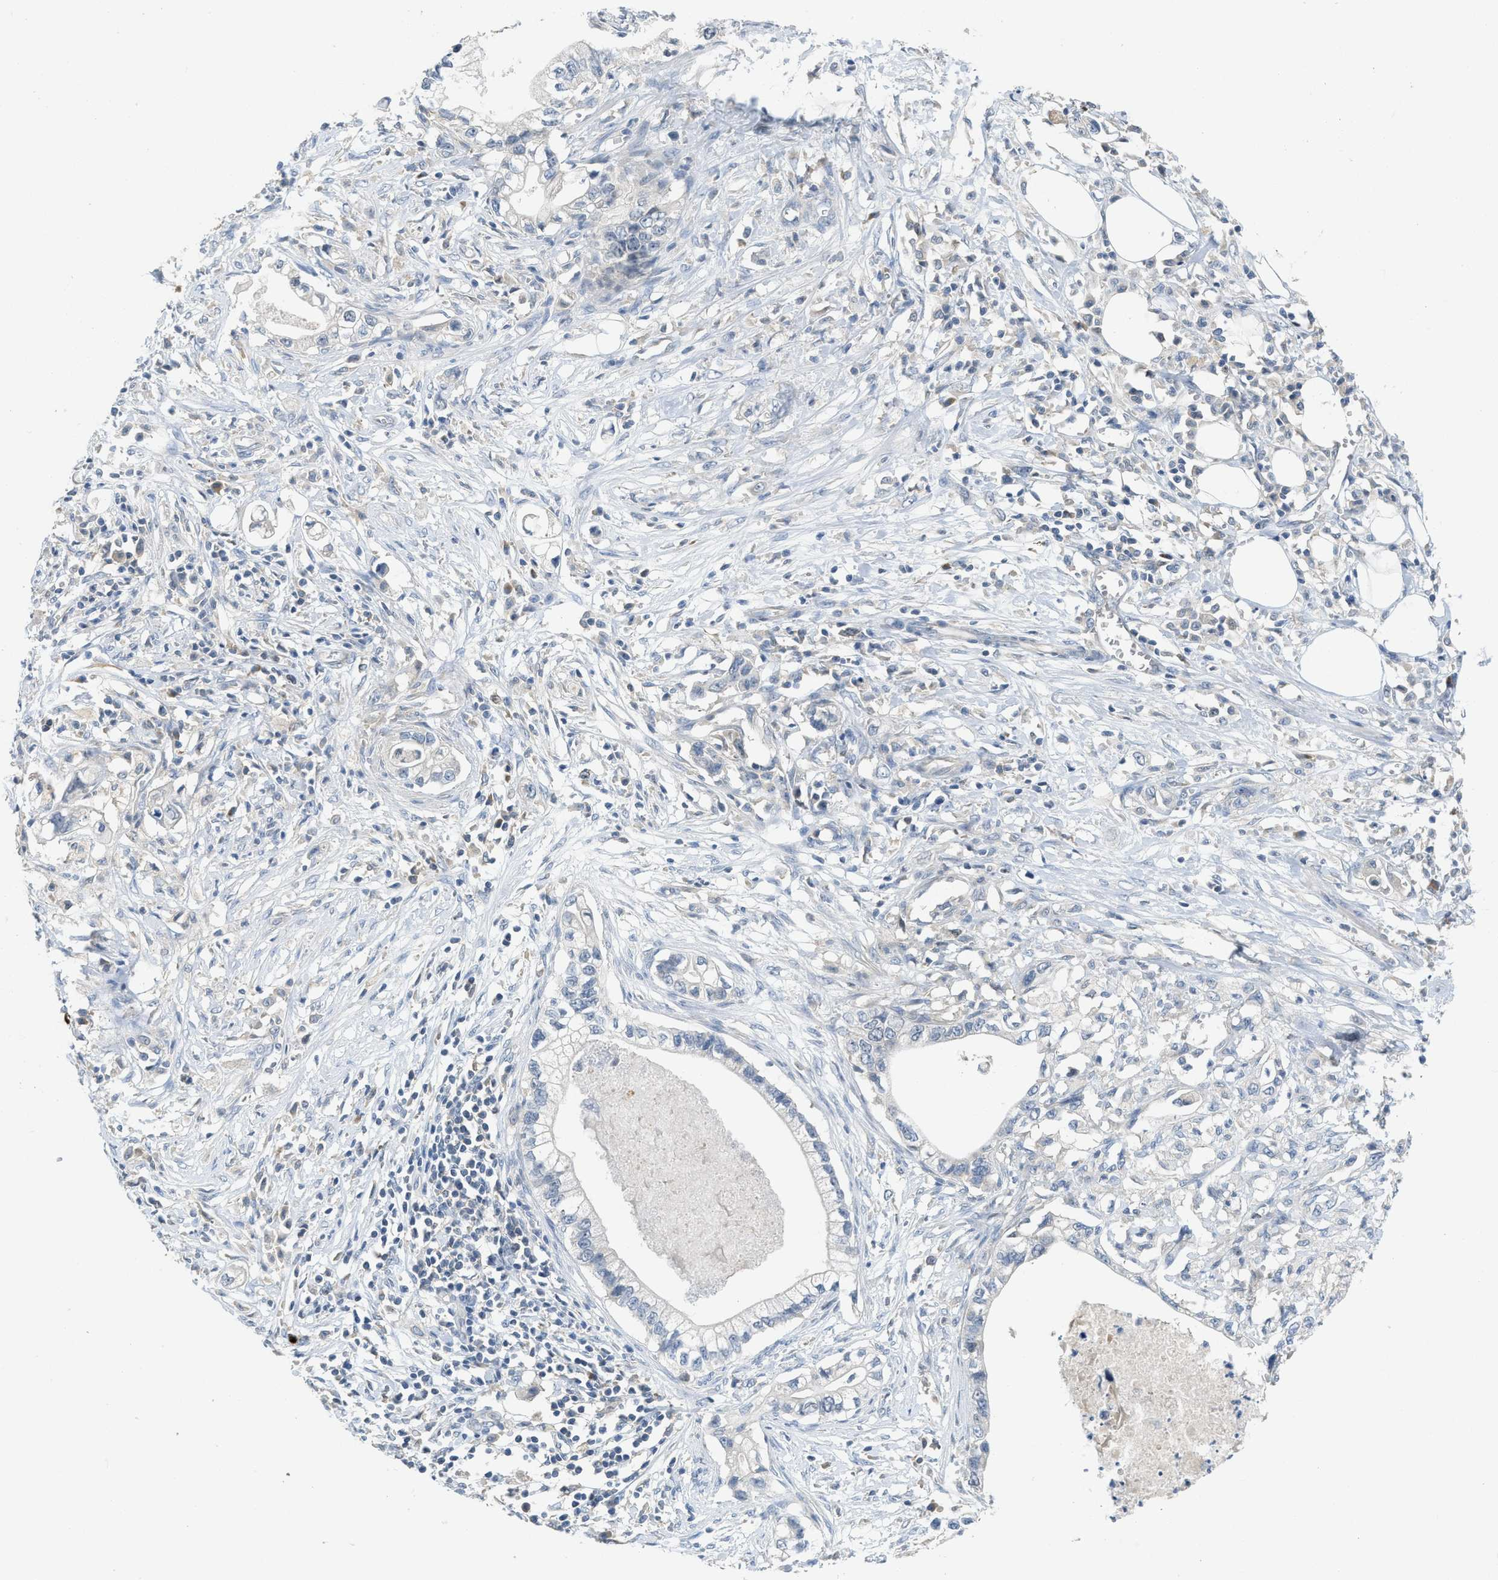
{"staining": {"intensity": "negative", "quantity": "none", "location": "none"}, "tissue": "pancreatic cancer", "cell_type": "Tumor cells", "image_type": "cancer", "snomed": [{"axis": "morphology", "description": "Adenocarcinoma, NOS"}, {"axis": "topography", "description": "Pancreas"}], "caption": "Immunohistochemistry histopathology image of pancreatic adenocarcinoma stained for a protein (brown), which reveals no positivity in tumor cells. Nuclei are stained in blue.", "gene": "MIS18A", "patient": {"sex": "male", "age": 56}}